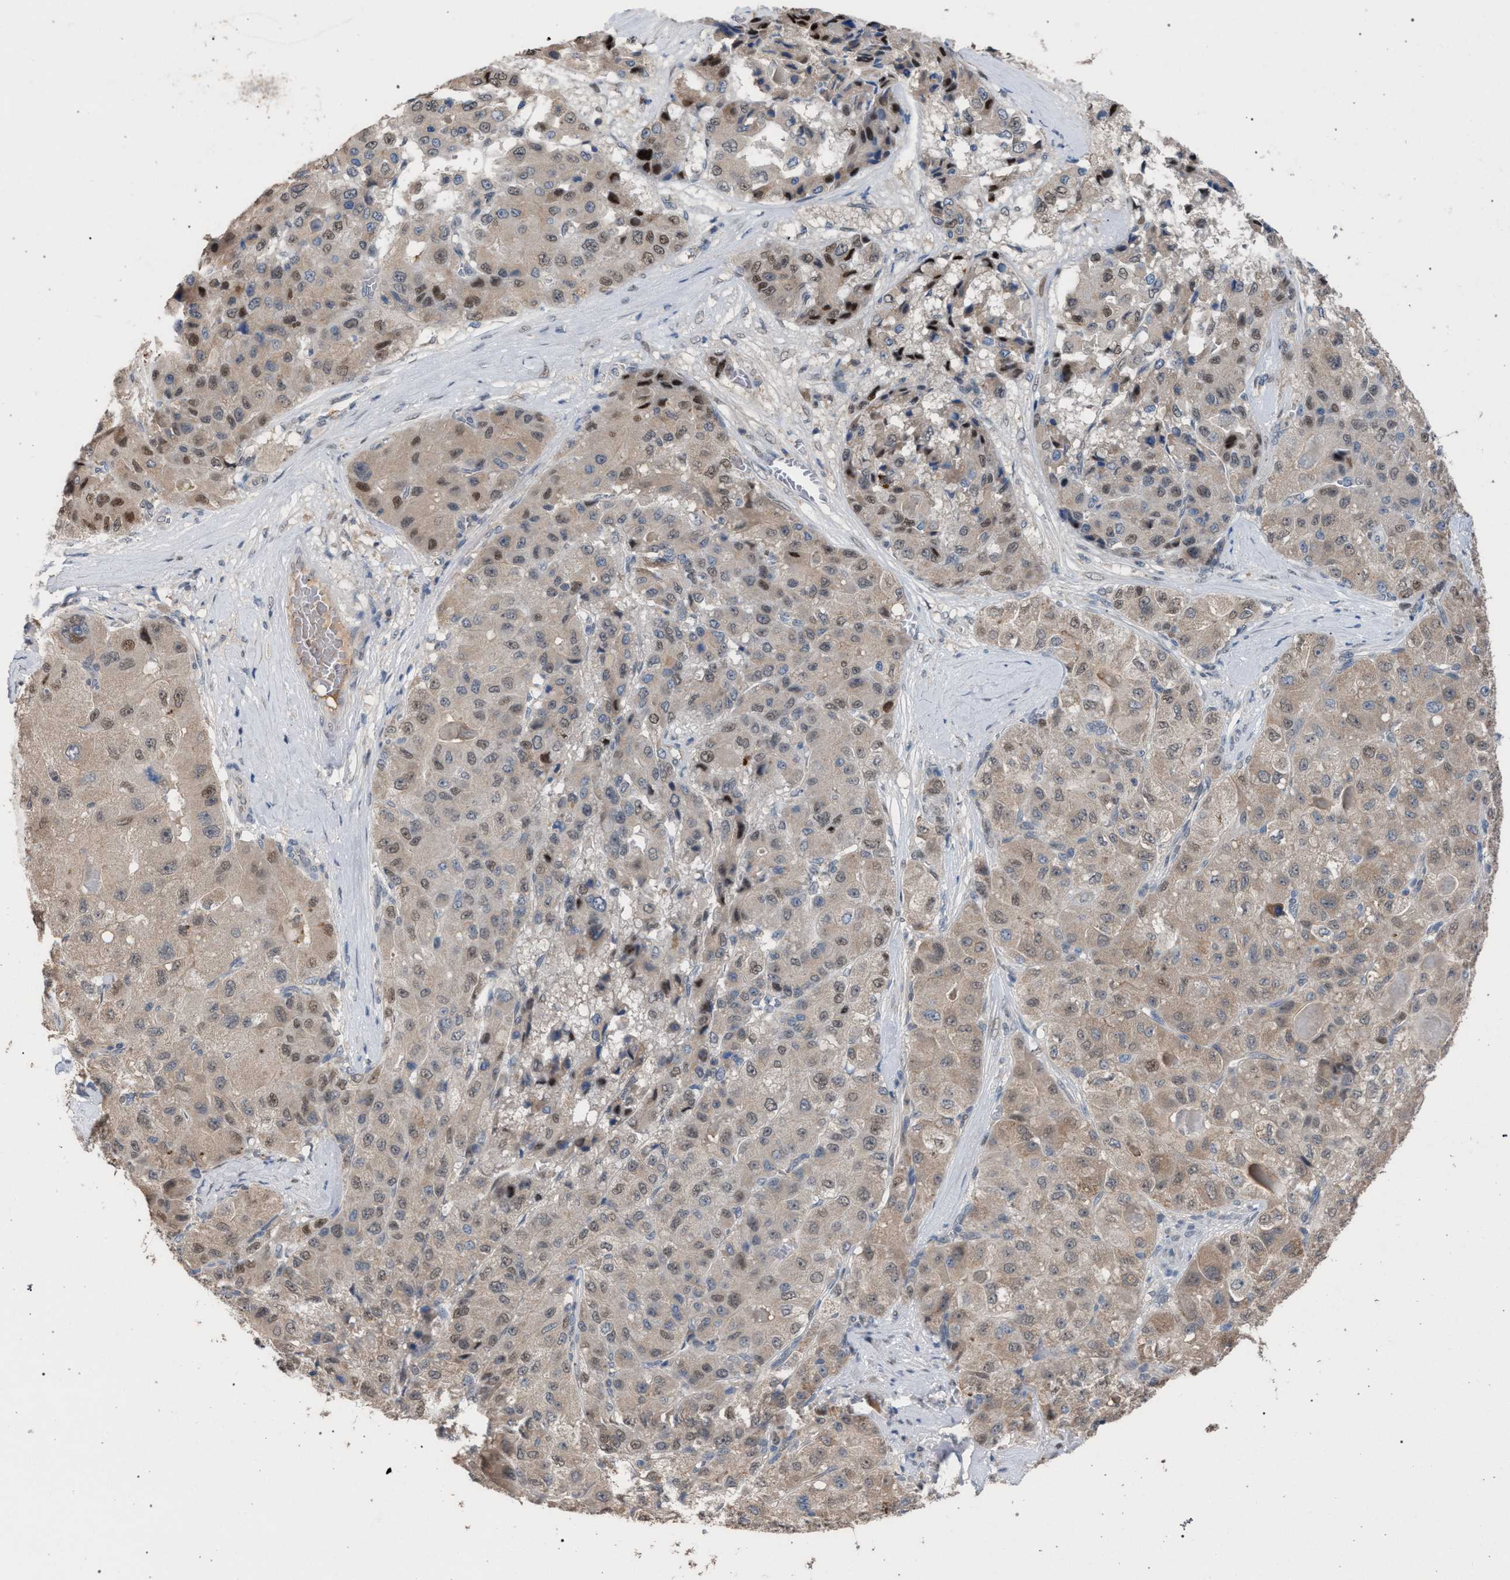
{"staining": {"intensity": "moderate", "quantity": "25%-75%", "location": "cytoplasmic/membranous,nuclear"}, "tissue": "liver cancer", "cell_type": "Tumor cells", "image_type": "cancer", "snomed": [{"axis": "morphology", "description": "Carcinoma, Hepatocellular, NOS"}, {"axis": "topography", "description": "Liver"}], "caption": "Immunohistochemical staining of hepatocellular carcinoma (liver) demonstrates medium levels of moderate cytoplasmic/membranous and nuclear protein expression in approximately 25%-75% of tumor cells. Nuclei are stained in blue.", "gene": "TECPR1", "patient": {"sex": "male", "age": 80}}